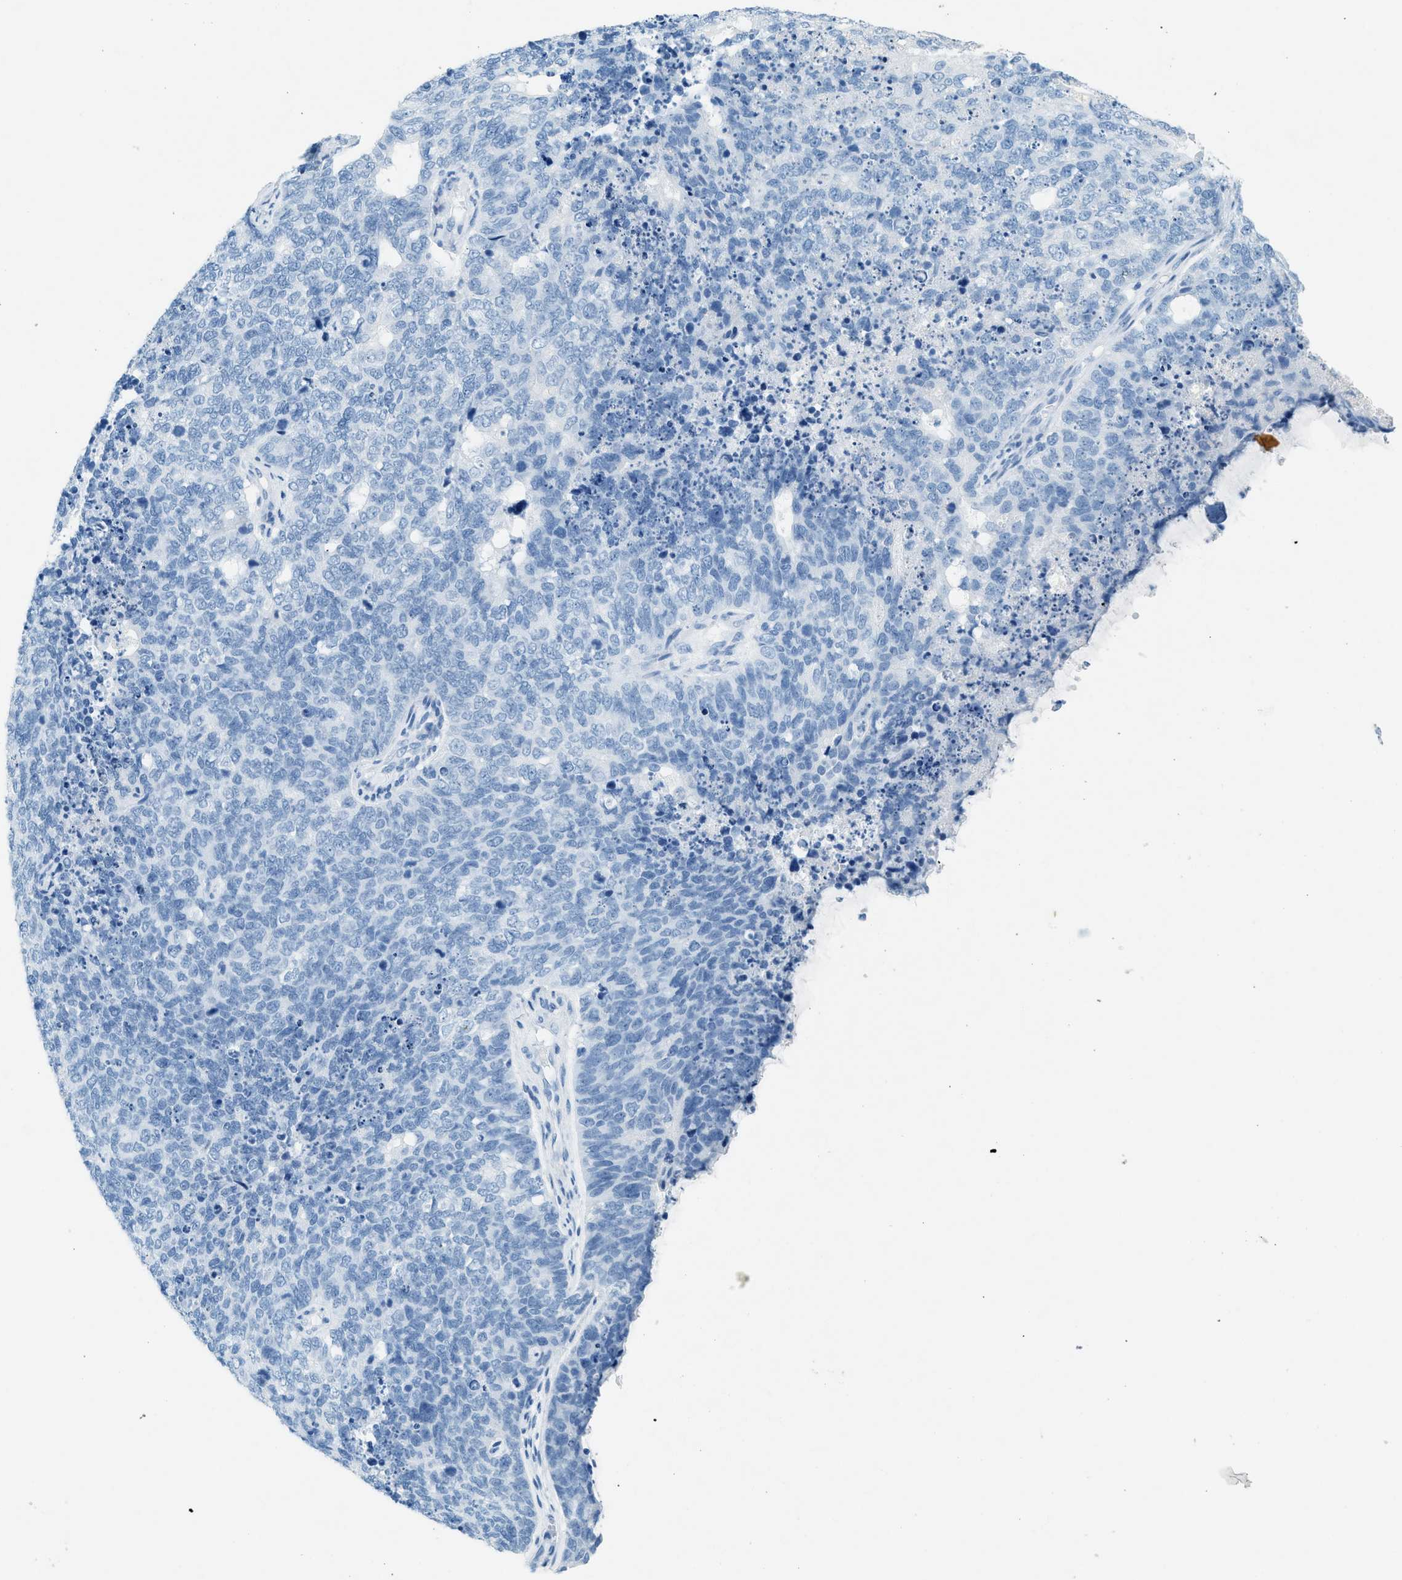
{"staining": {"intensity": "negative", "quantity": "none", "location": "none"}, "tissue": "cervical cancer", "cell_type": "Tumor cells", "image_type": "cancer", "snomed": [{"axis": "morphology", "description": "Squamous cell carcinoma, NOS"}, {"axis": "topography", "description": "Cervix"}], "caption": "Immunohistochemistry (IHC) micrograph of human cervical squamous cell carcinoma stained for a protein (brown), which exhibits no positivity in tumor cells. (IHC, brightfield microscopy, high magnification).", "gene": "HHATL", "patient": {"sex": "female", "age": 63}}